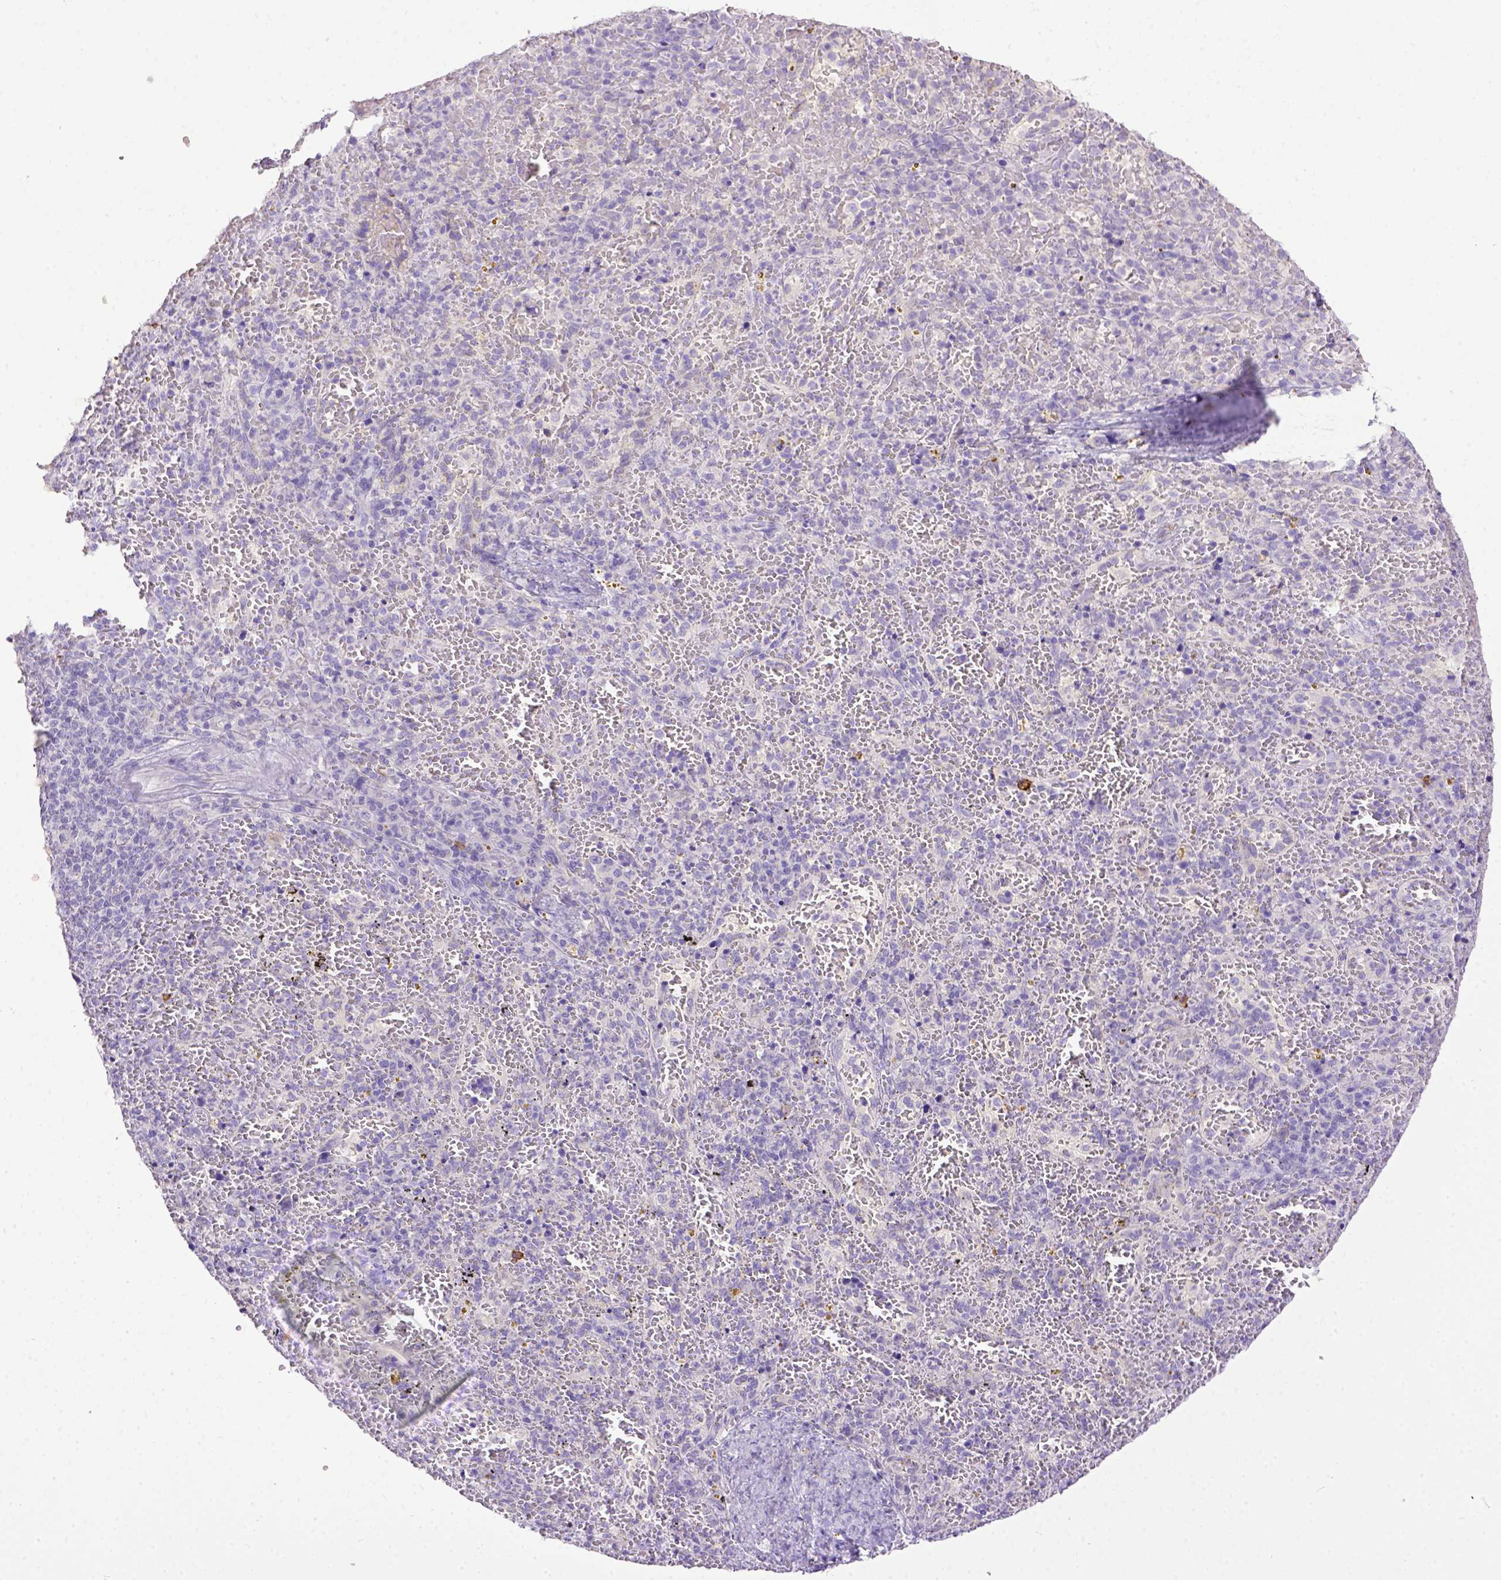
{"staining": {"intensity": "negative", "quantity": "none", "location": "none"}, "tissue": "spleen", "cell_type": "Cells in red pulp", "image_type": "normal", "snomed": [{"axis": "morphology", "description": "Normal tissue, NOS"}, {"axis": "topography", "description": "Spleen"}], "caption": "DAB immunohistochemical staining of unremarkable human spleen reveals no significant expression in cells in red pulp.", "gene": "KIT", "patient": {"sex": "female", "age": 50}}